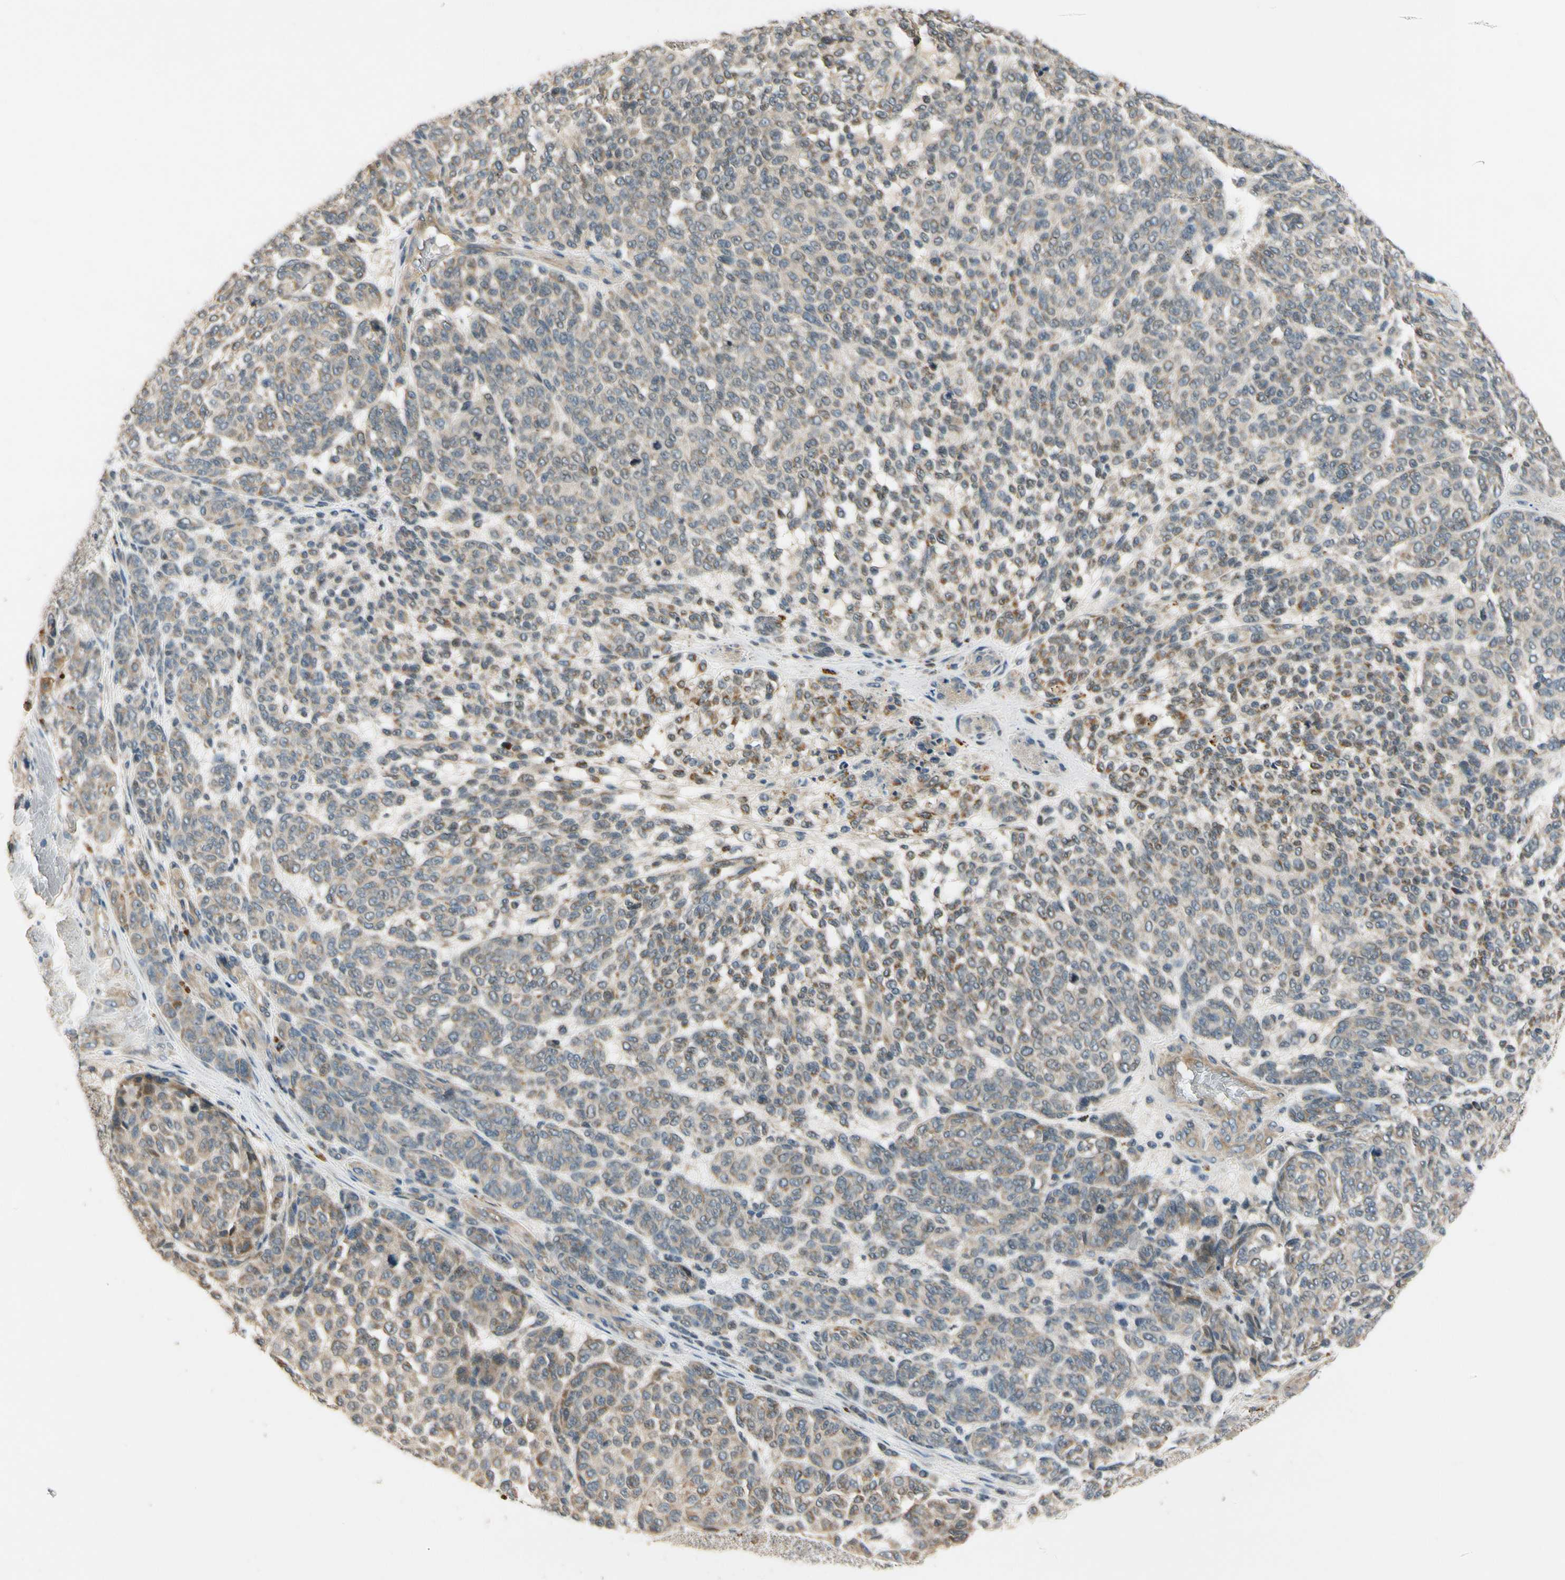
{"staining": {"intensity": "weak", "quantity": "25%-75%", "location": "cytoplasmic/membranous"}, "tissue": "melanoma", "cell_type": "Tumor cells", "image_type": "cancer", "snomed": [{"axis": "morphology", "description": "Malignant melanoma, NOS"}, {"axis": "topography", "description": "Skin"}], "caption": "IHC (DAB) staining of malignant melanoma displays weak cytoplasmic/membranous protein positivity in about 25%-75% of tumor cells. The staining was performed using DAB (3,3'-diaminobenzidine) to visualize the protein expression in brown, while the nuclei were stained in blue with hematoxylin (Magnification: 20x).", "gene": "ALKBH3", "patient": {"sex": "male", "age": 59}}